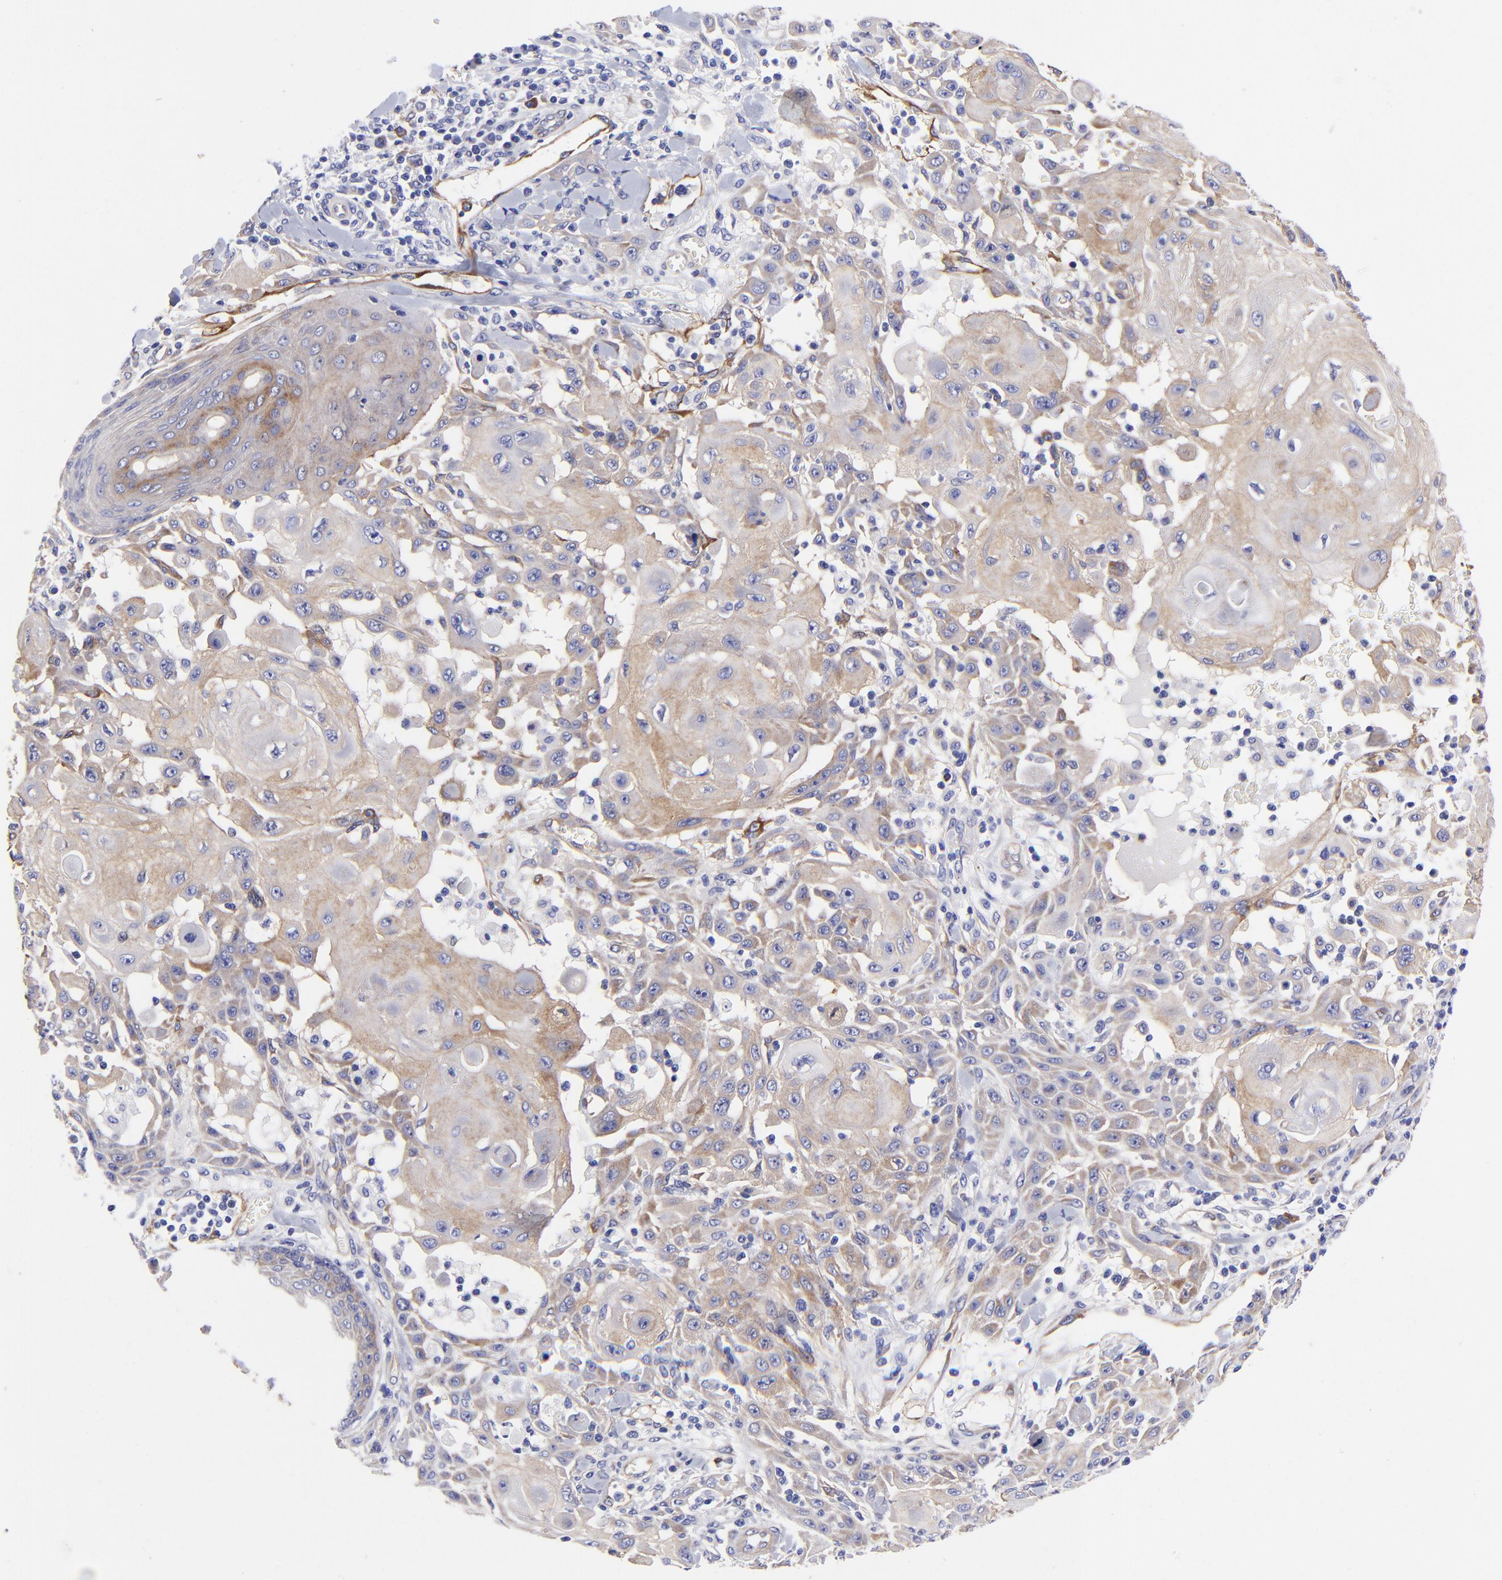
{"staining": {"intensity": "moderate", "quantity": "25%-75%", "location": "cytoplasmic/membranous"}, "tissue": "skin cancer", "cell_type": "Tumor cells", "image_type": "cancer", "snomed": [{"axis": "morphology", "description": "Squamous cell carcinoma, NOS"}, {"axis": "topography", "description": "Skin"}], "caption": "Immunohistochemical staining of squamous cell carcinoma (skin) displays moderate cytoplasmic/membranous protein positivity in approximately 25%-75% of tumor cells.", "gene": "PPFIBP1", "patient": {"sex": "male", "age": 24}}